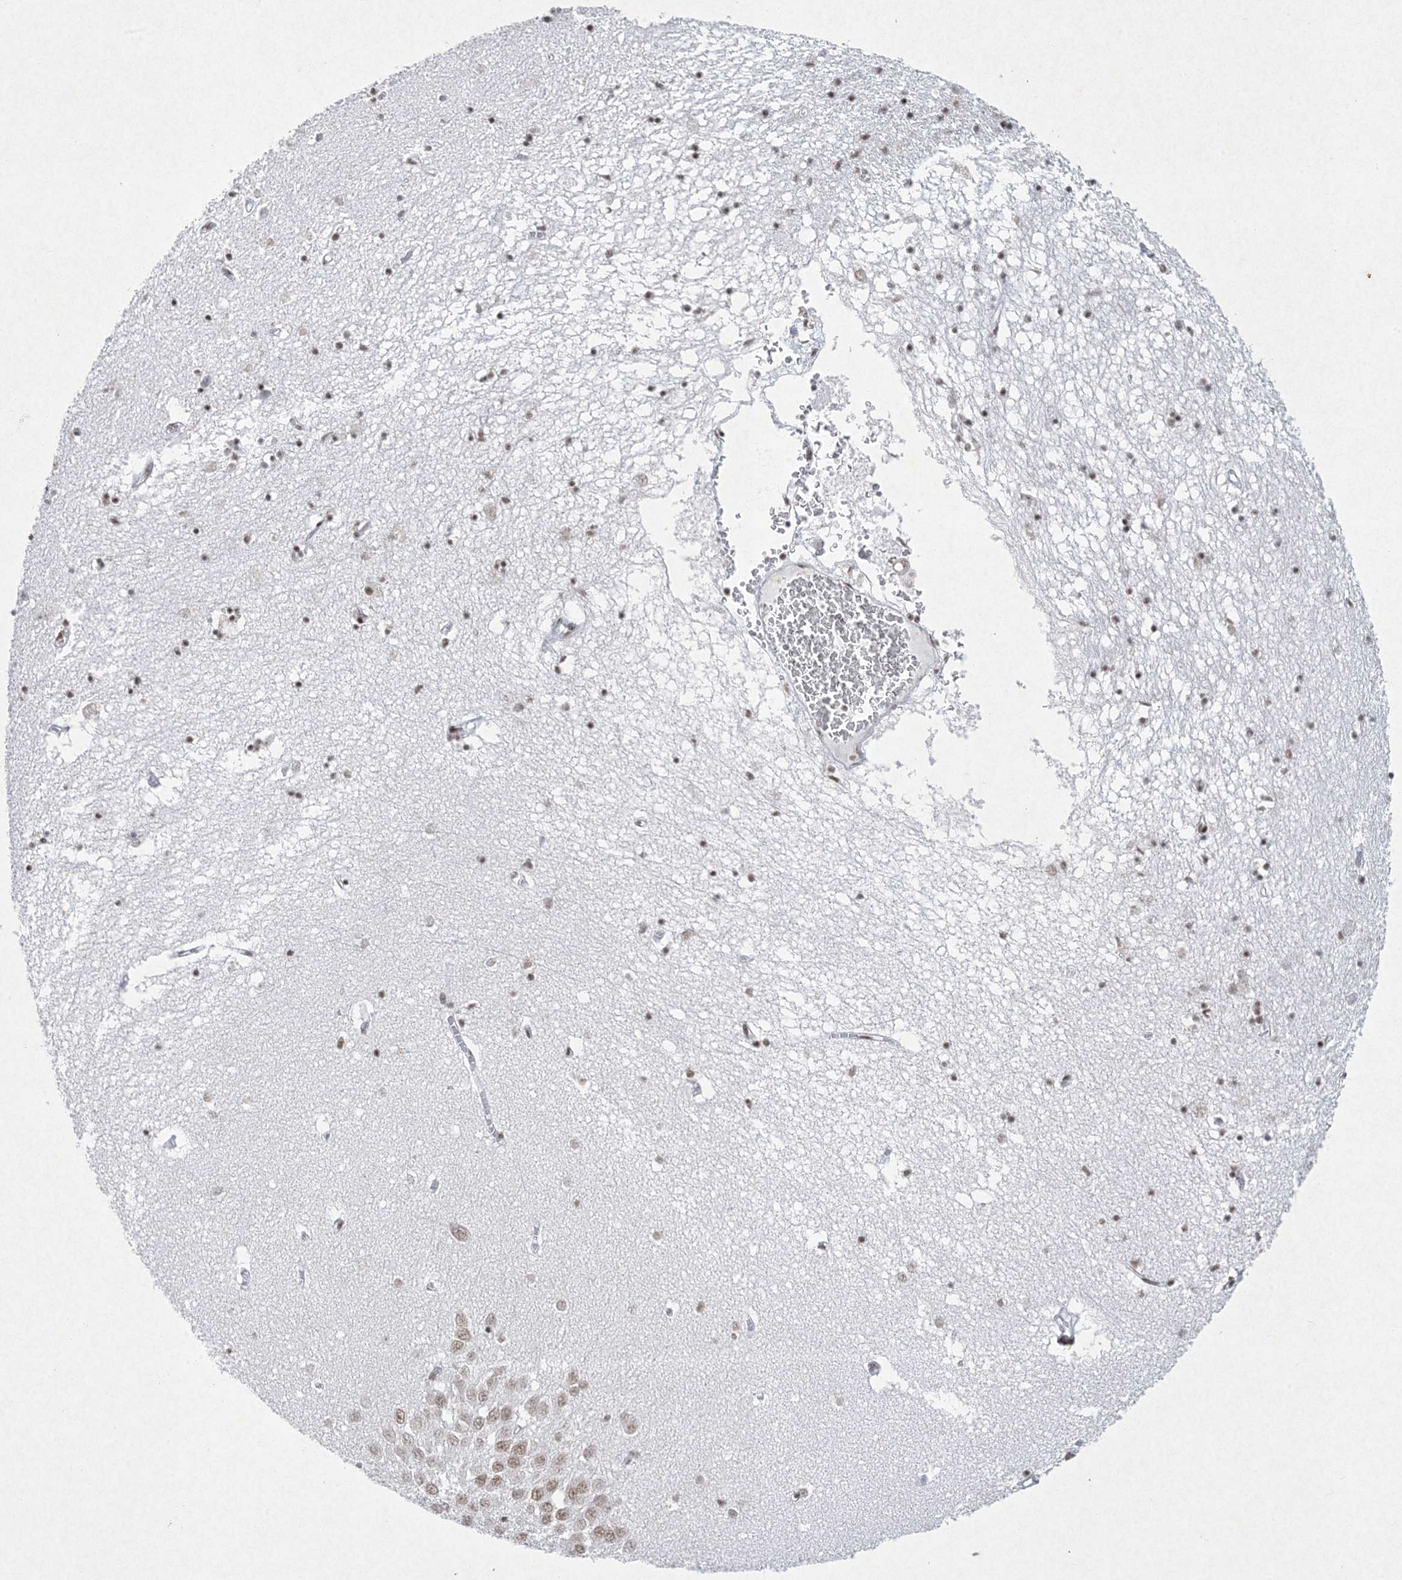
{"staining": {"intensity": "moderate", "quantity": "25%-75%", "location": "nuclear"}, "tissue": "hippocampus", "cell_type": "Glial cells", "image_type": "normal", "snomed": [{"axis": "morphology", "description": "Normal tissue, NOS"}, {"axis": "topography", "description": "Hippocampus"}], "caption": "The micrograph reveals immunohistochemical staining of unremarkable hippocampus. There is moderate nuclear positivity is seen in approximately 25%-75% of glial cells.", "gene": "PKNOX2", "patient": {"sex": "male", "age": 70}}